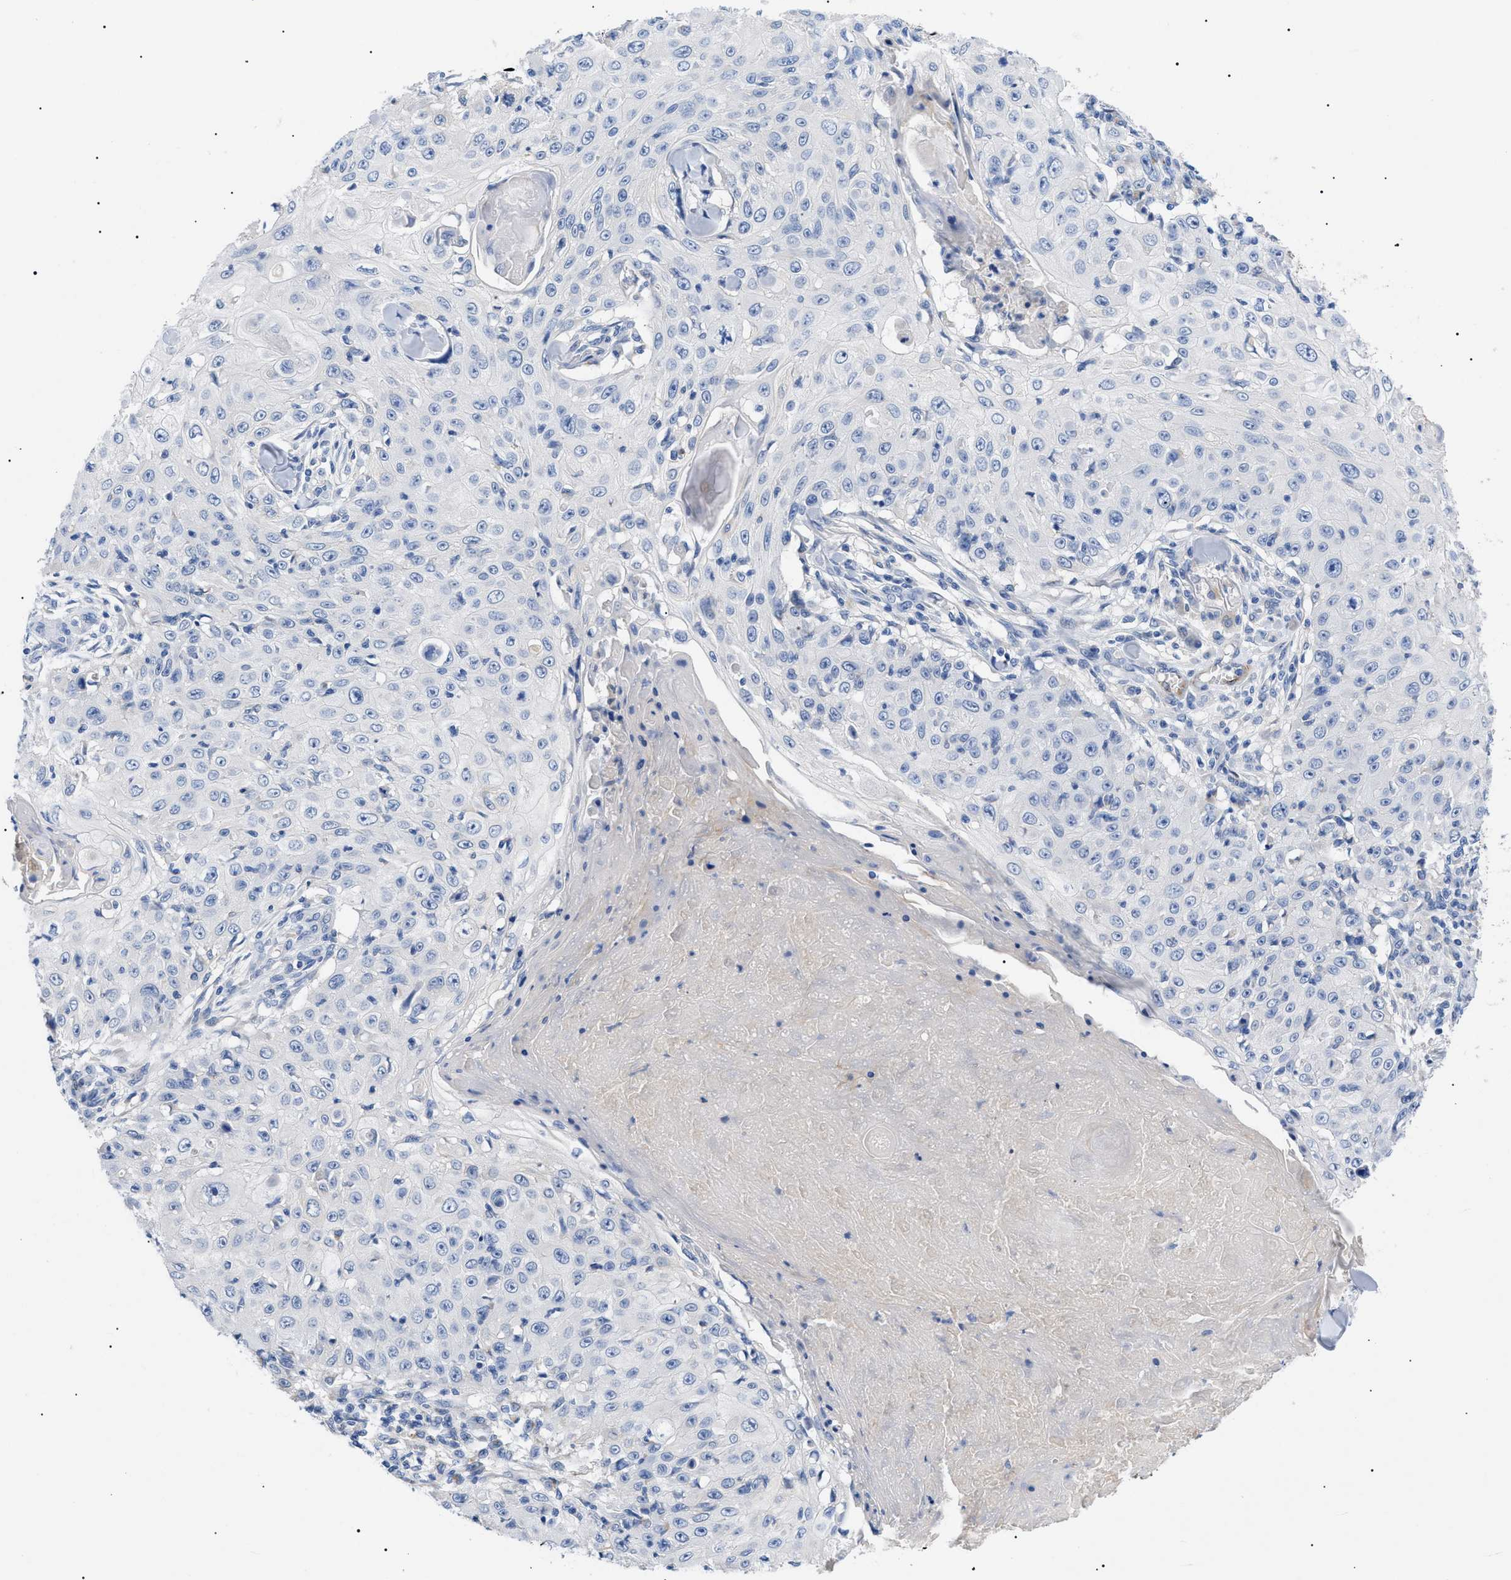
{"staining": {"intensity": "negative", "quantity": "none", "location": "none"}, "tissue": "skin cancer", "cell_type": "Tumor cells", "image_type": "cancer", "snomed": [{"axis": "morphology", "description": "Squamous cell carcinoma, NOS"}, {"axis": "topography", "description": "Skin"}], "caption": "A histopathology image of skin cancer (squamous cell carcinoma) stained for a protein reveals no brown staining in tumor cells.", "gene": "ACKR1", "patient": {"sex": "male", "age": 86}}